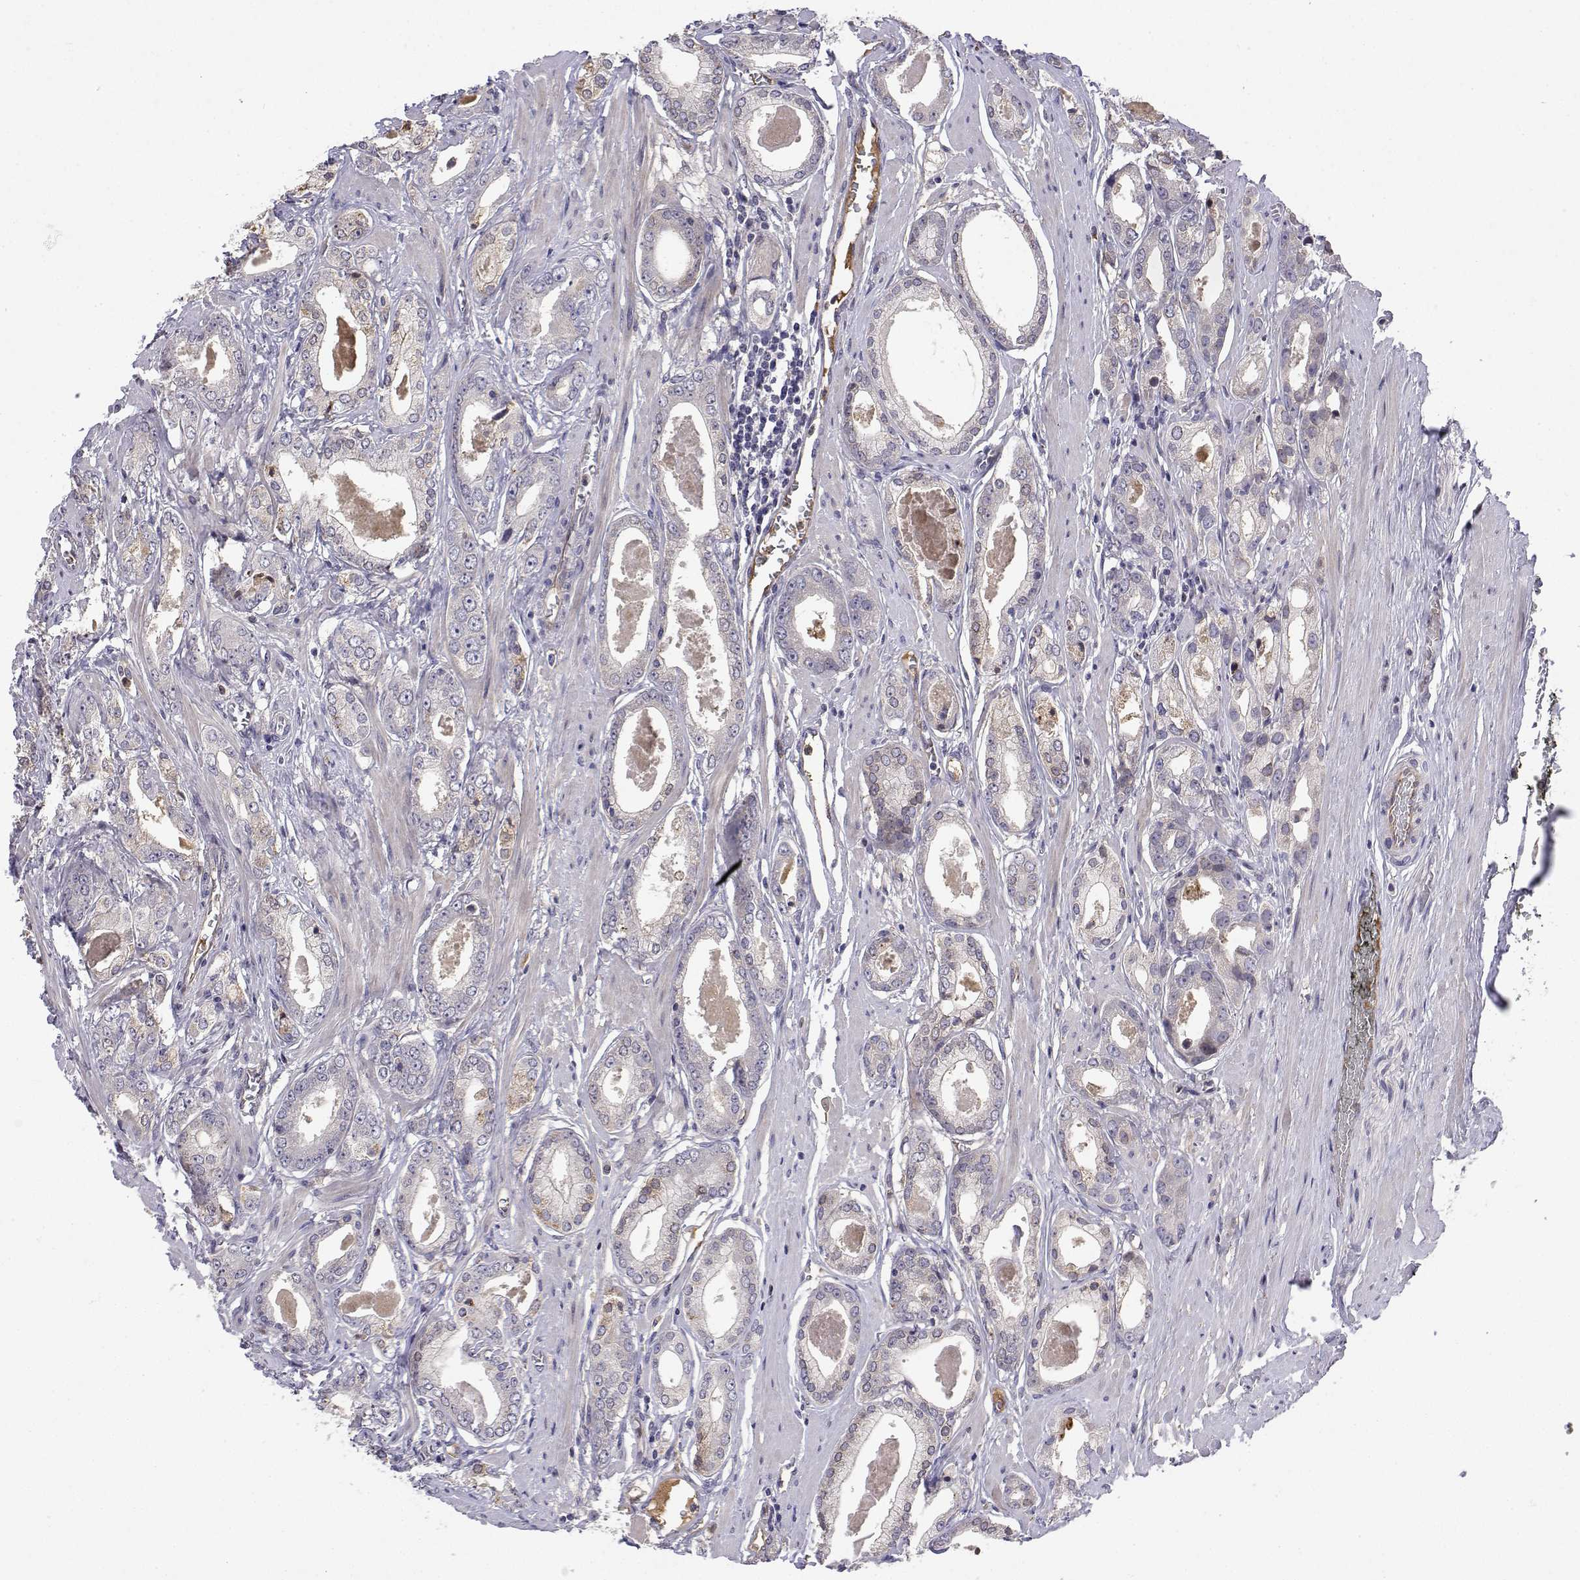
{"staining": {"intensity": "negative", "quantity": "none", "location": "none"}, "tissue": "prostate cancer", "cell_type": "Tumor cells", "image_type": "cancer", "snomed": [{"axis": "morphology", "description": "Adenocarcinoma, NOS"}, {"axis": "morphology", "description": "Adenocarcinoma, Low grade"}, {"axis": "topography", "description": "Prostate"}], "caption": "Micrograph shows no protein staining in tumor cells of prostate cancer (low-grade adenocarcinoma) tissue.", "gene": "IGFBP4", "patient": {"sex": "male", "age": 64}}